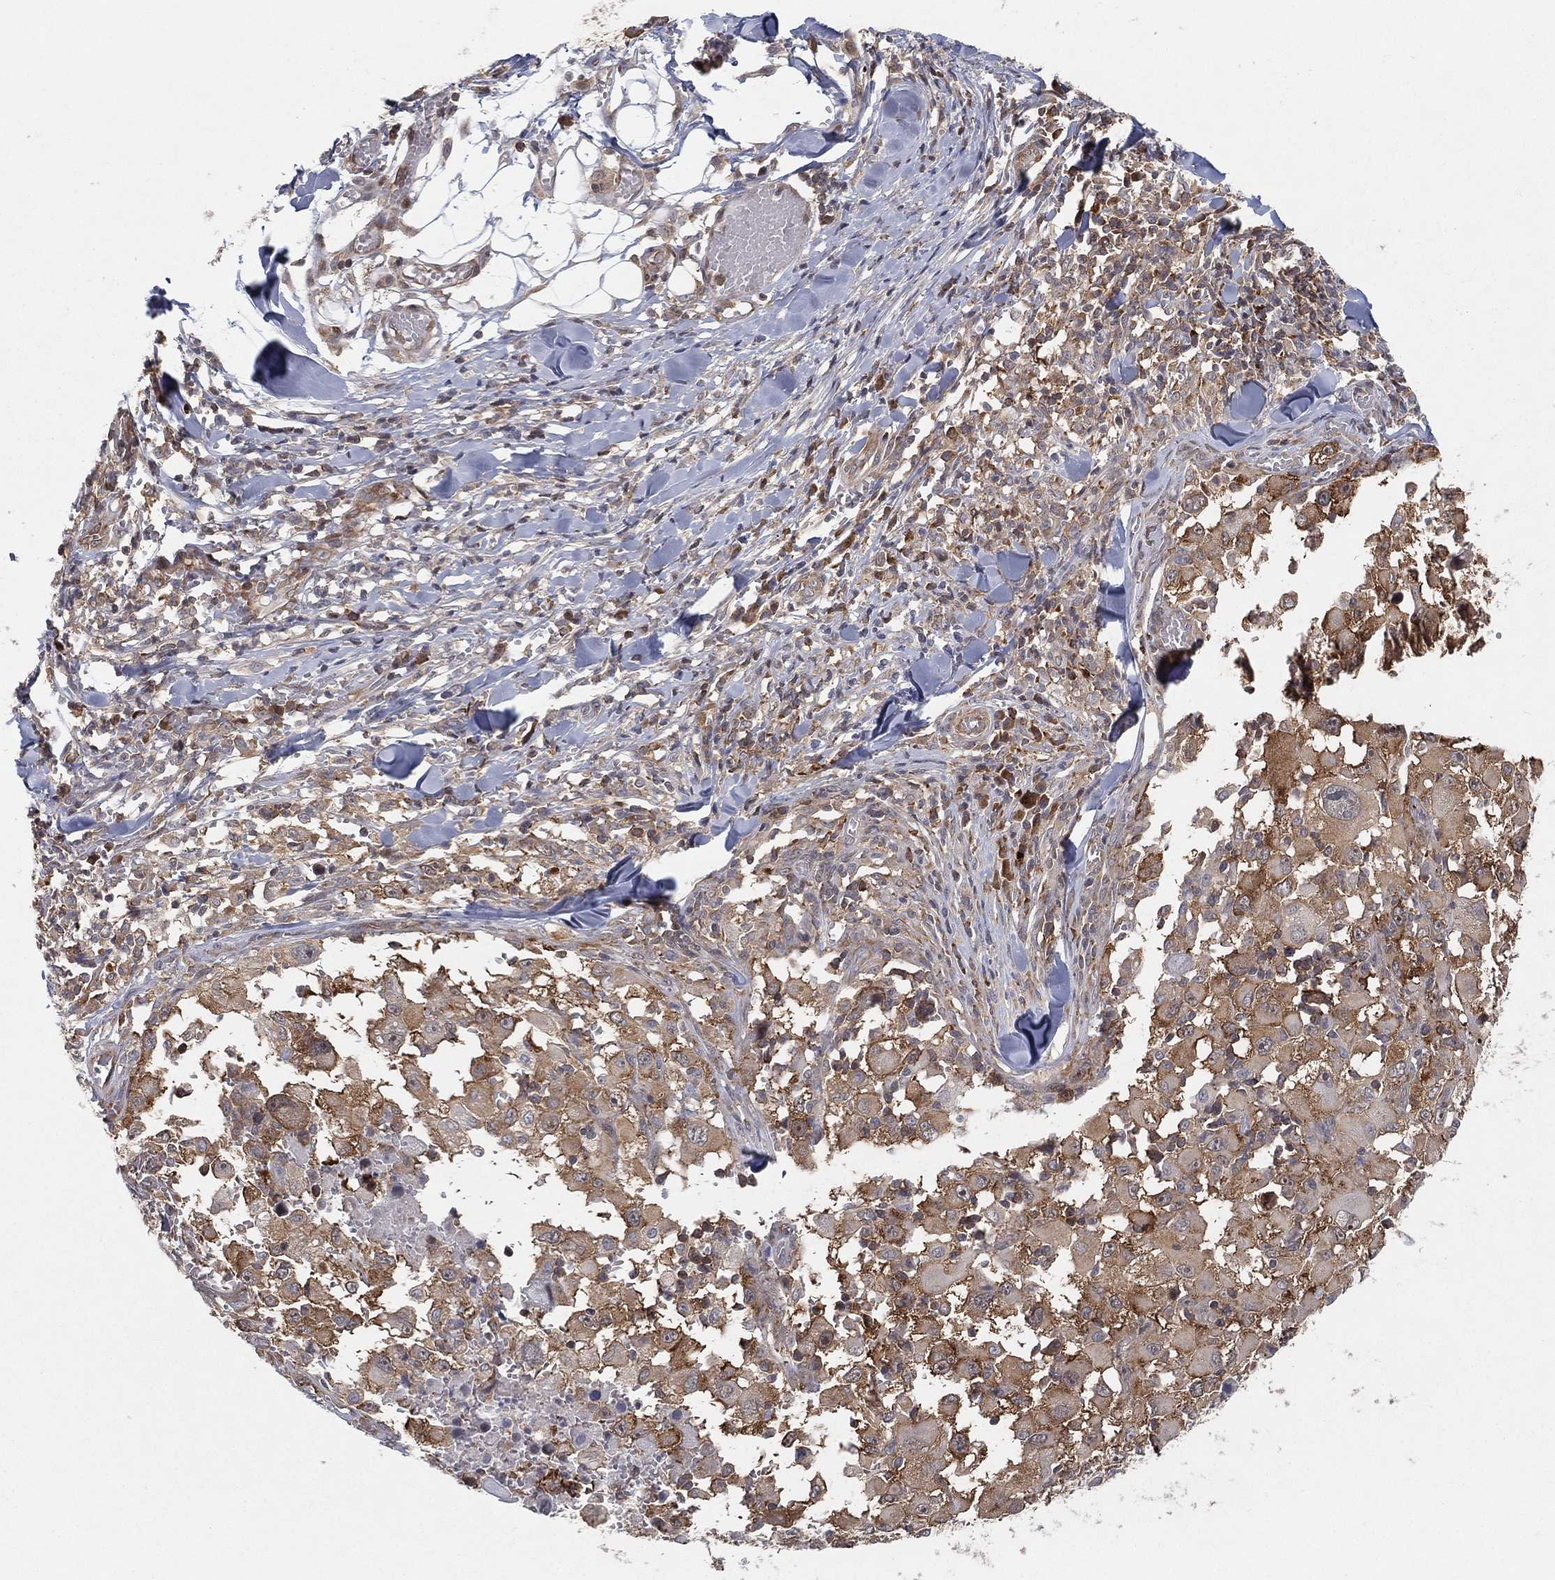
{"staining": {"intensity": "strong", "quantity": "25%-75%", "location": "cytoplasmic/membranous"}, "tissue": "melanoma", "cell_type": "Tumor cells", "image_type": "cancer", "snomed": [{"axis": "morphology", "description": "Malignant melanoma, Metastatic site"}, {"axis": "topography", "description": "Lymph node"}], "caption": "Immunohistochemistry of malignant melanoma (metastatic site) demonstrates high levels of strong cytoplasmic/membranous positivity in about 25%-75% of tumor cells. The staining was performed using DAB (3,3'-diaminobenzidine) to visualize the protein expression in brown, while the nuclei were stained in blue with hematoxylin (Magnification: 20x).", "gene": "TMTC4", "patient": {"sex": "male", "age": 50}}